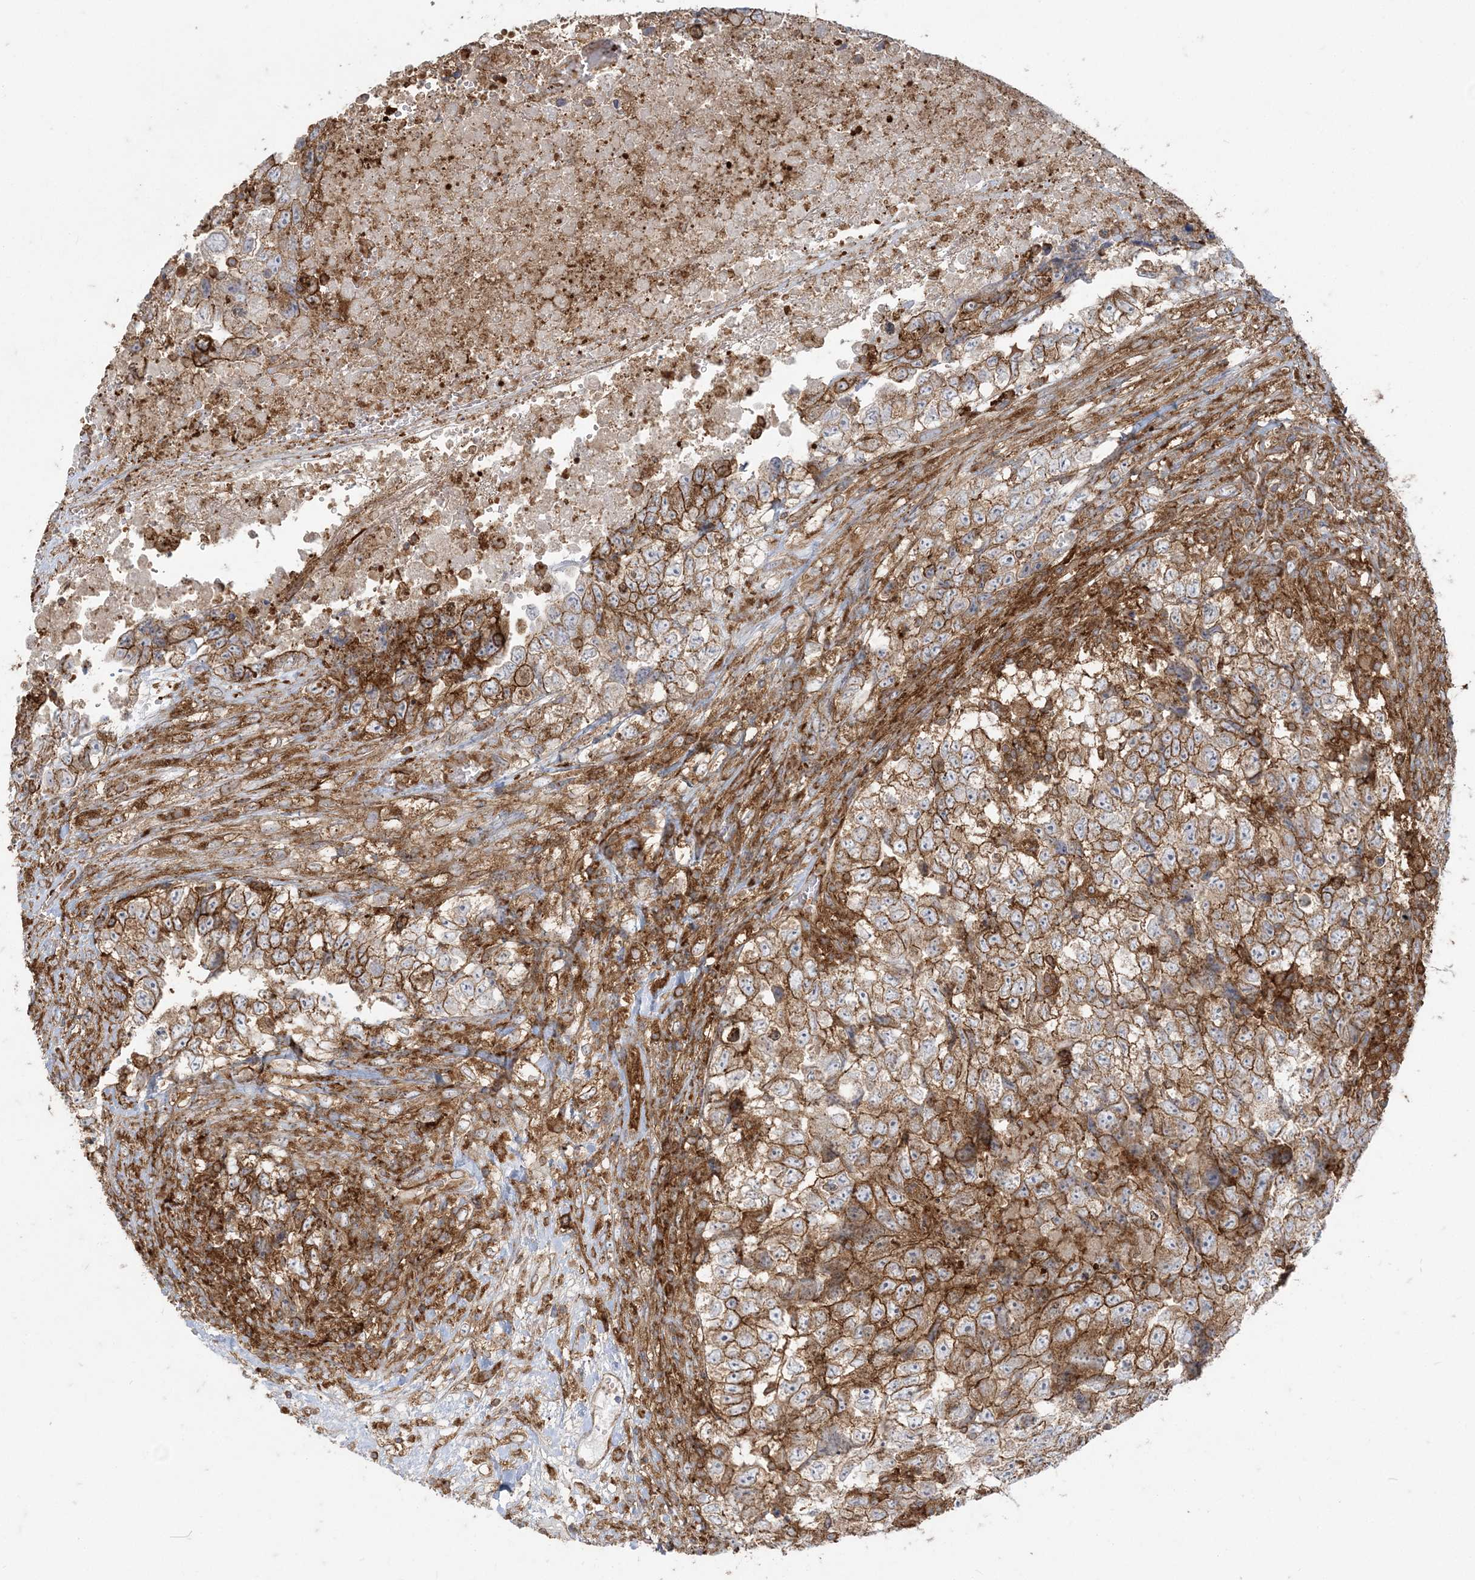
{"staining": {"intensity": "moderate", "quantity": ">75%", "location": "cytoplasmic/membranous"}, "tissue": "testis cancer", "cell_type": "Tumor cells", "image_type": "cancer", "snomed": [{"axis": "morphology", "description": "Carcinoma, Embryonal, NOS"}, {"axis": "topography", "description": "Testis"}], "caption": "Protein staining of testis cancer tissue shows moderate cytoplasmic/membranous expression in approximately >75% of tumor cells.", "gene": "DERL3", "patient": {"sex": "male", "age": 37}}